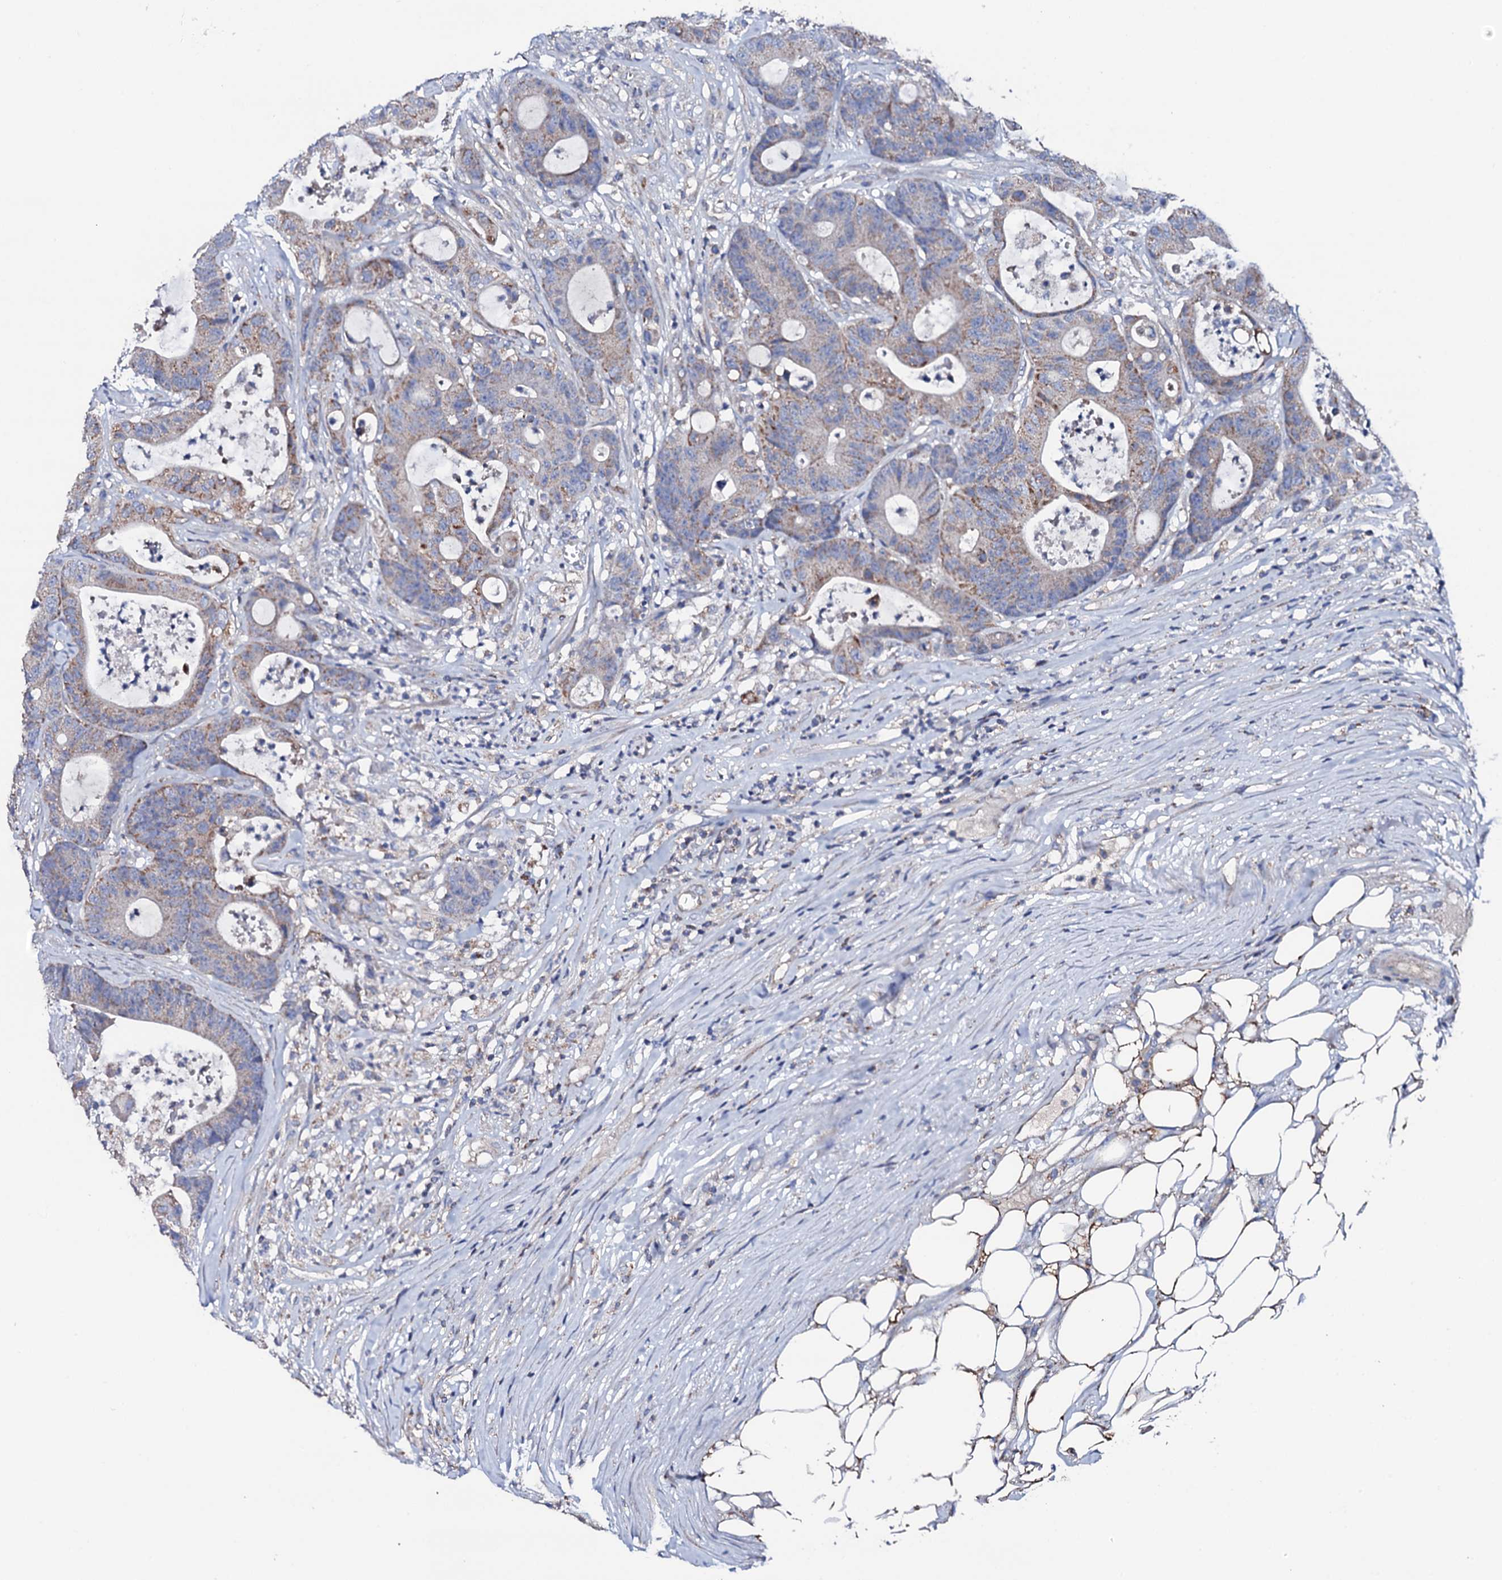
{"staining": {"intensity": "moderate", "quantity": "25%-75%", "location": "cytoplasmic/membranous"}, "tissue": "colorectal cancer", "cell_type": "Tumor cells", "image_type": "cancer", "snomed": [{"axis": "morphology", "description": "Adenocarcinoma, NOS"}, {"axis": "topography", "description": "Colon"}], "caption": "A photomicrograph showing moderate cytoplasmic/membranous expression in about 25%-75% of tumor cells in colorectal adenocarcinoma, as visualized by brown immunohistochemical staining.", "gene": "TCAF2", "patient": {"sex": "female", "age": 84}}